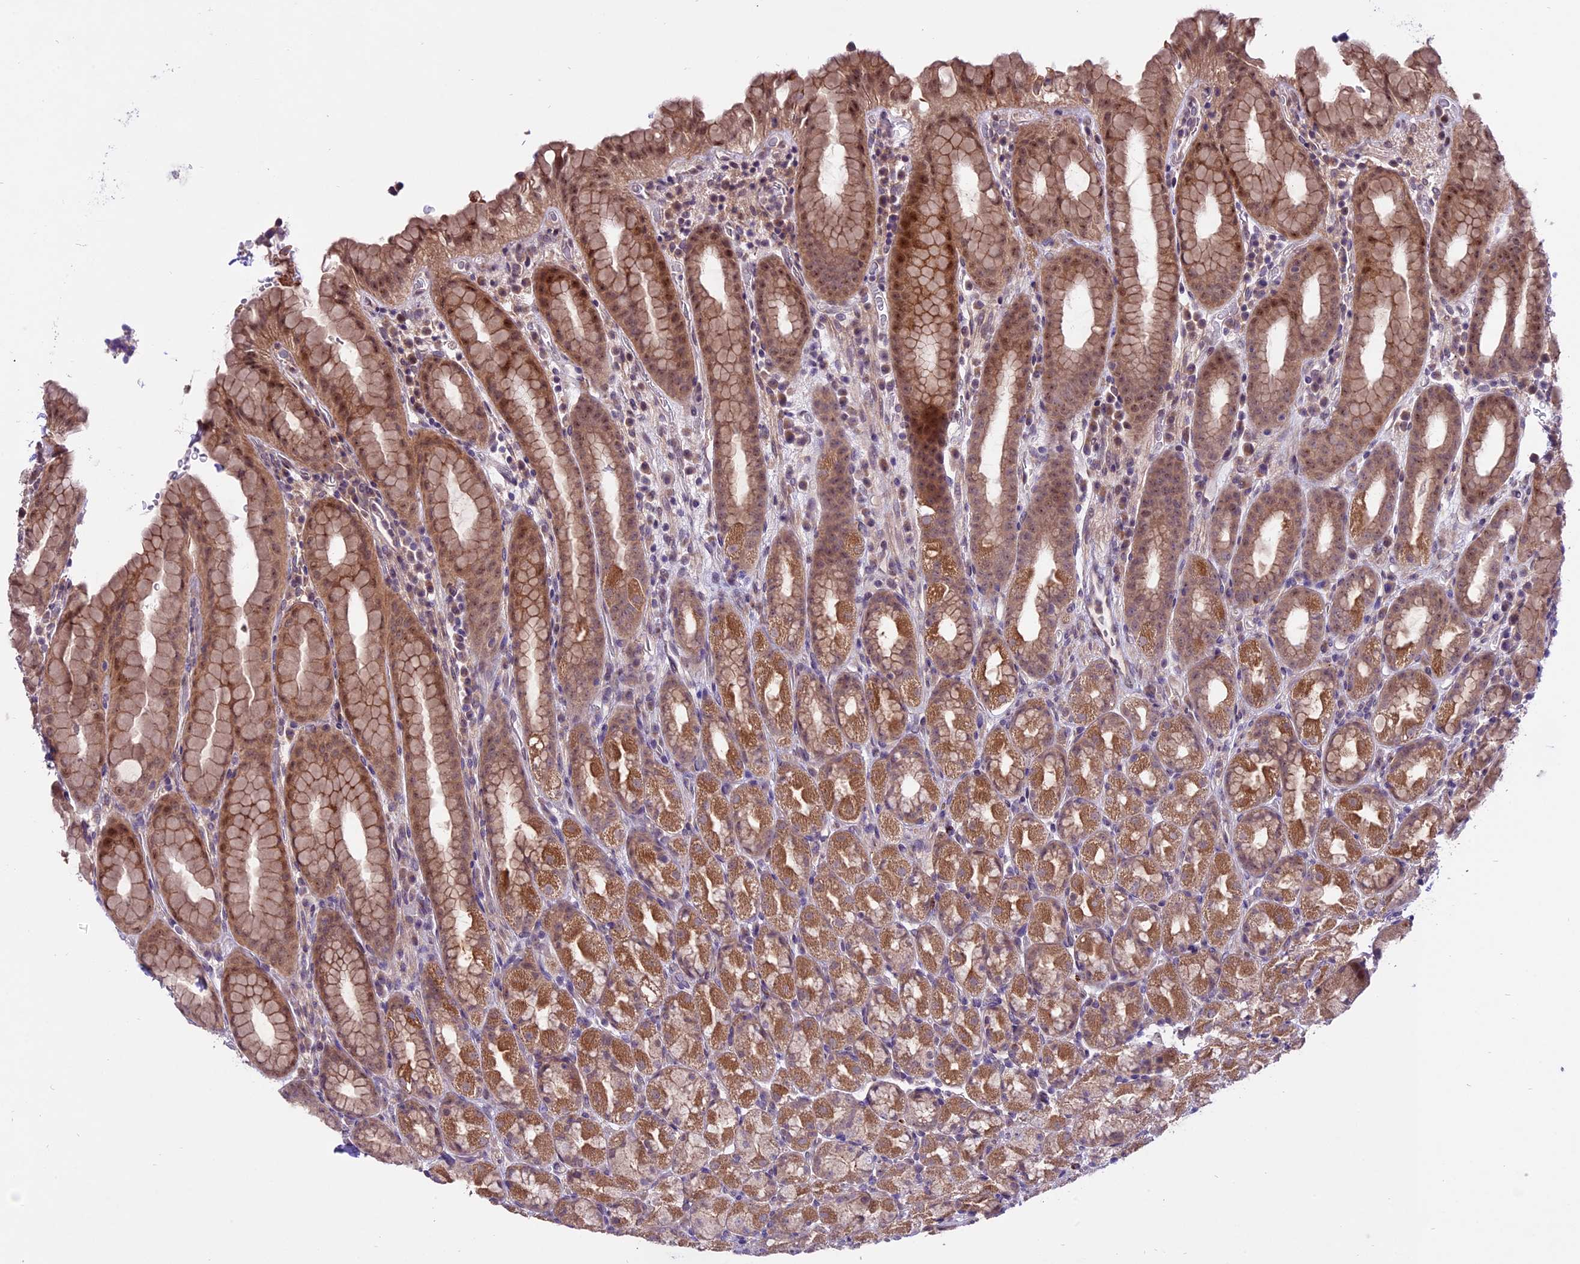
{"staining": {"intensity": "moderate", "quantity": ">75%", "location": "cytoplasmic/membranous,nuclear"}, "tissue": "stomach", "cell_type": "Glandular cells", "image_type": "normal", "snomed": [{"axis": "morphology", "description": "Normal tissue, NOS"}, {"axis": "topography", "description": "Stomach, upper"}, {"axis": "topography", "description": "Stomach, lower"}, {"axis": "topography", "description": "Small intestine"}], "caption": "A brown stain shows moderate cytoplasmic/membranous,nuclear expression of a protein in glandular cells of normal human stomach. Immunohistochemistry (ihc) stains the protein in brown and the nuclei are stained blue.", "gene": "SPRED1", "patient": {"sex": "male", "age": 68}}